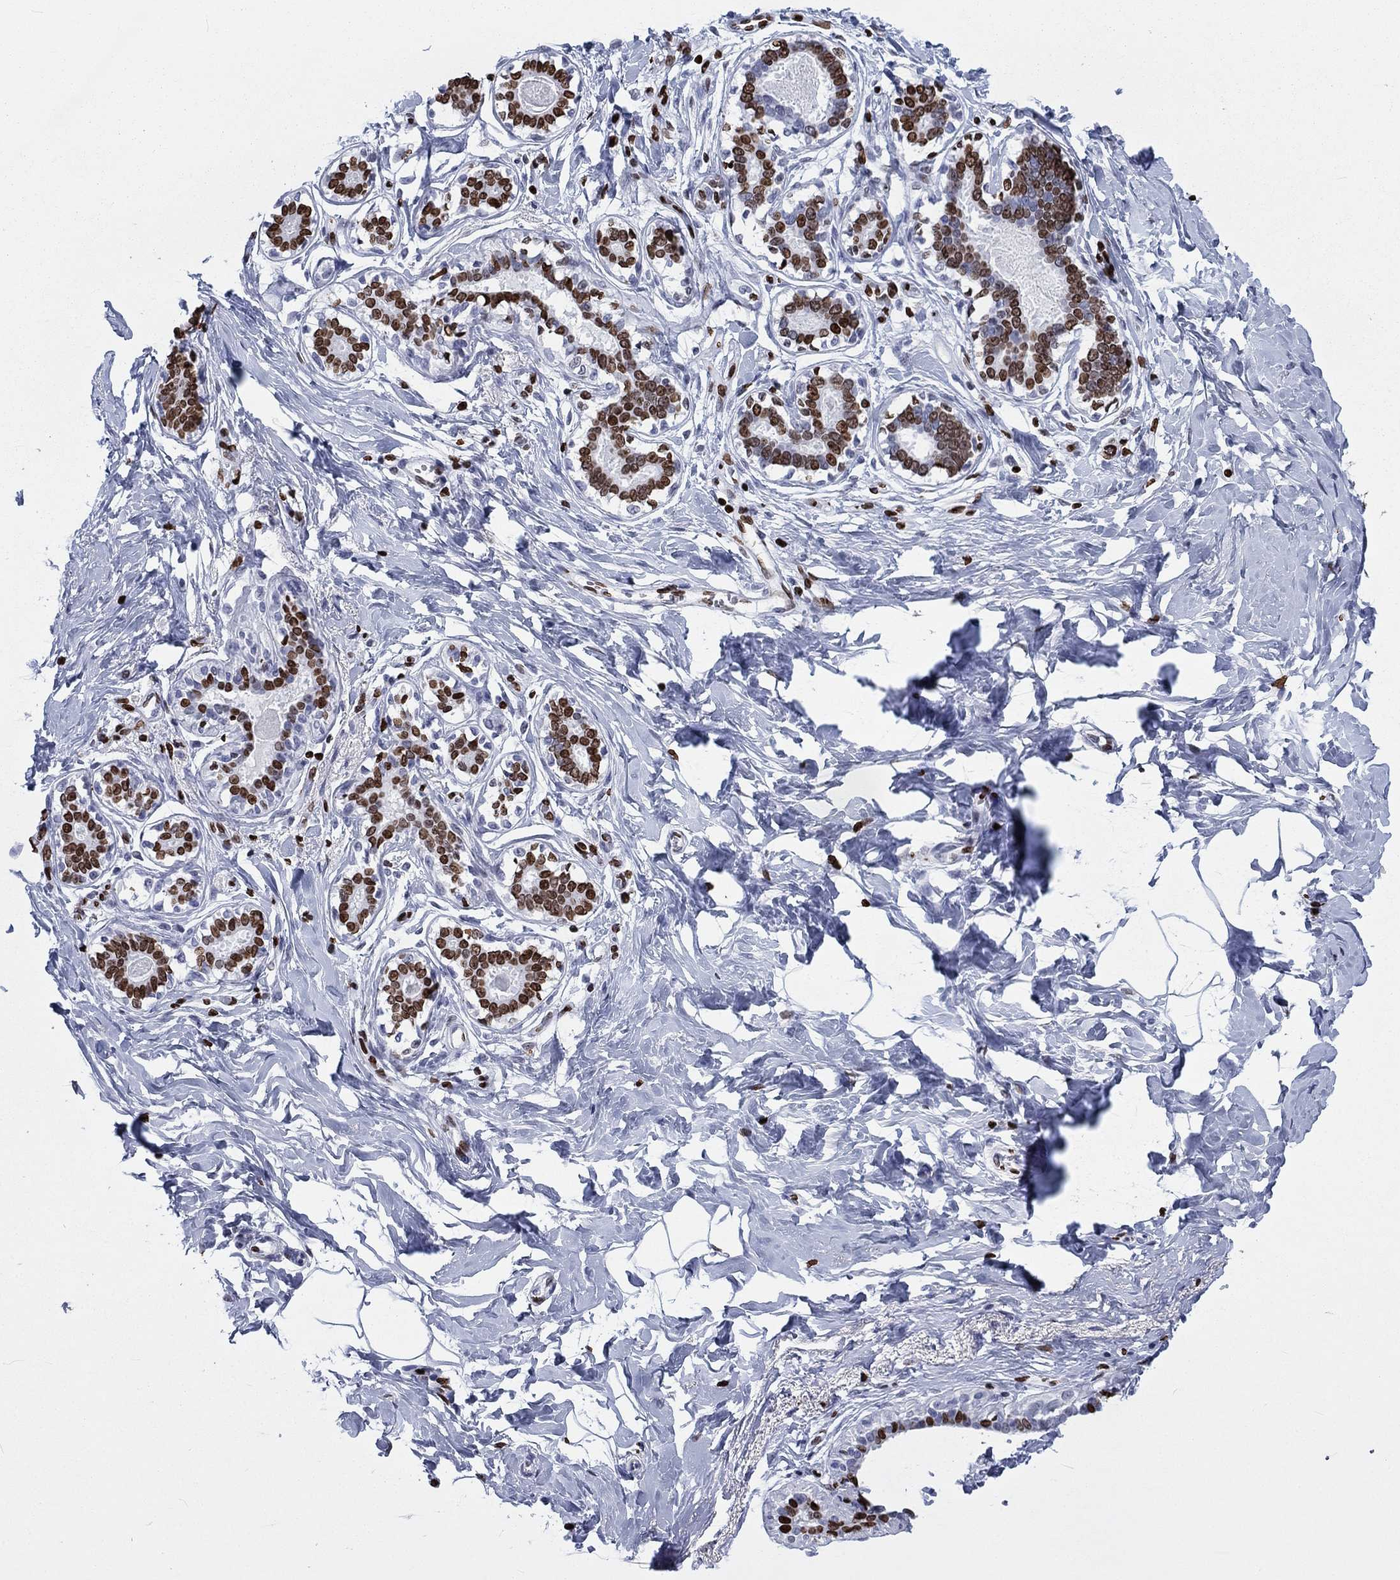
{"staining": {"intensity": "negative", "quantity": "none", "location": "none"}, "tissue": "breast", "cell_type": "Adipocytes", "image_type": "normal", "snomed": [{"axis": "morphology", "description": "Normal tissue, NOS"}, {"axis": "morphology", "description": "Lobular carcinoma, in situ"}, {"axis": "topography", "description": "Breast"}], "caption": "IHC image of benign breast: human breast stained with DAB (3,3'-diaminobenzidine) shows no significant protein expression in adipocytes.", "gene": "H1", "patient": {"sex": "female", "age": 35}}